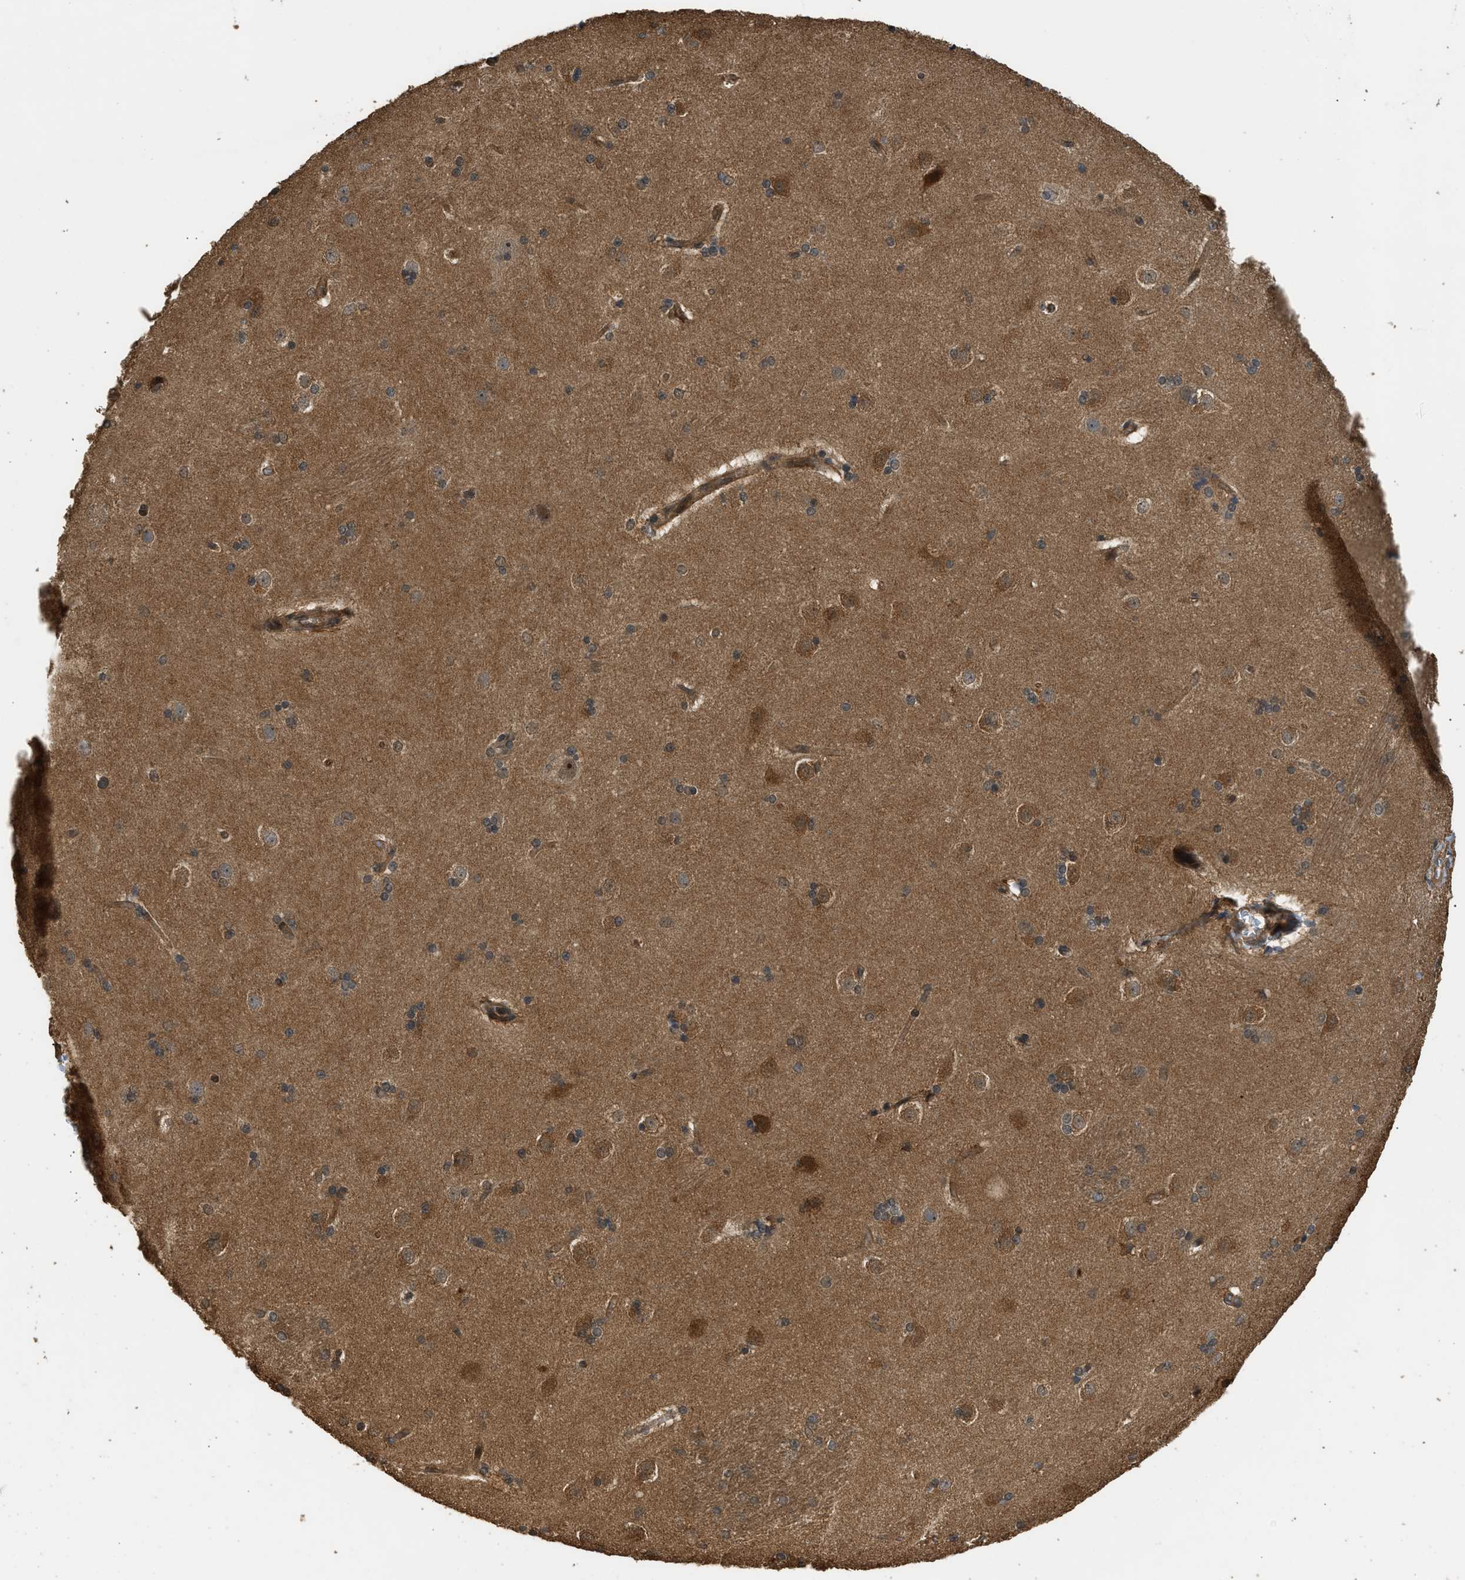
{"staining": {"intensity": "moderate", "quantity": "<25%", "location": "cytoplasmic/membranous,nuclear"}, "tissue": "caudate", "cell_type": "Glial cells", "image_type": "normal", "snomed": [{"axis": "morphology", "description": "Normal tissue, NOS"}, {"axis": "topography", "description": "Lateral ventricle wall"}], "caption": "Immunohistochemical staining of benign human caudate shows <25% levels of moderate cytoplasmic/membranous,nuclear protein expression in approximately <25% of glial cells. (IHC, brightfield microscopy, high magnification).", "gene": "GET1", "patient": {"sex": "female", "age": 19}}